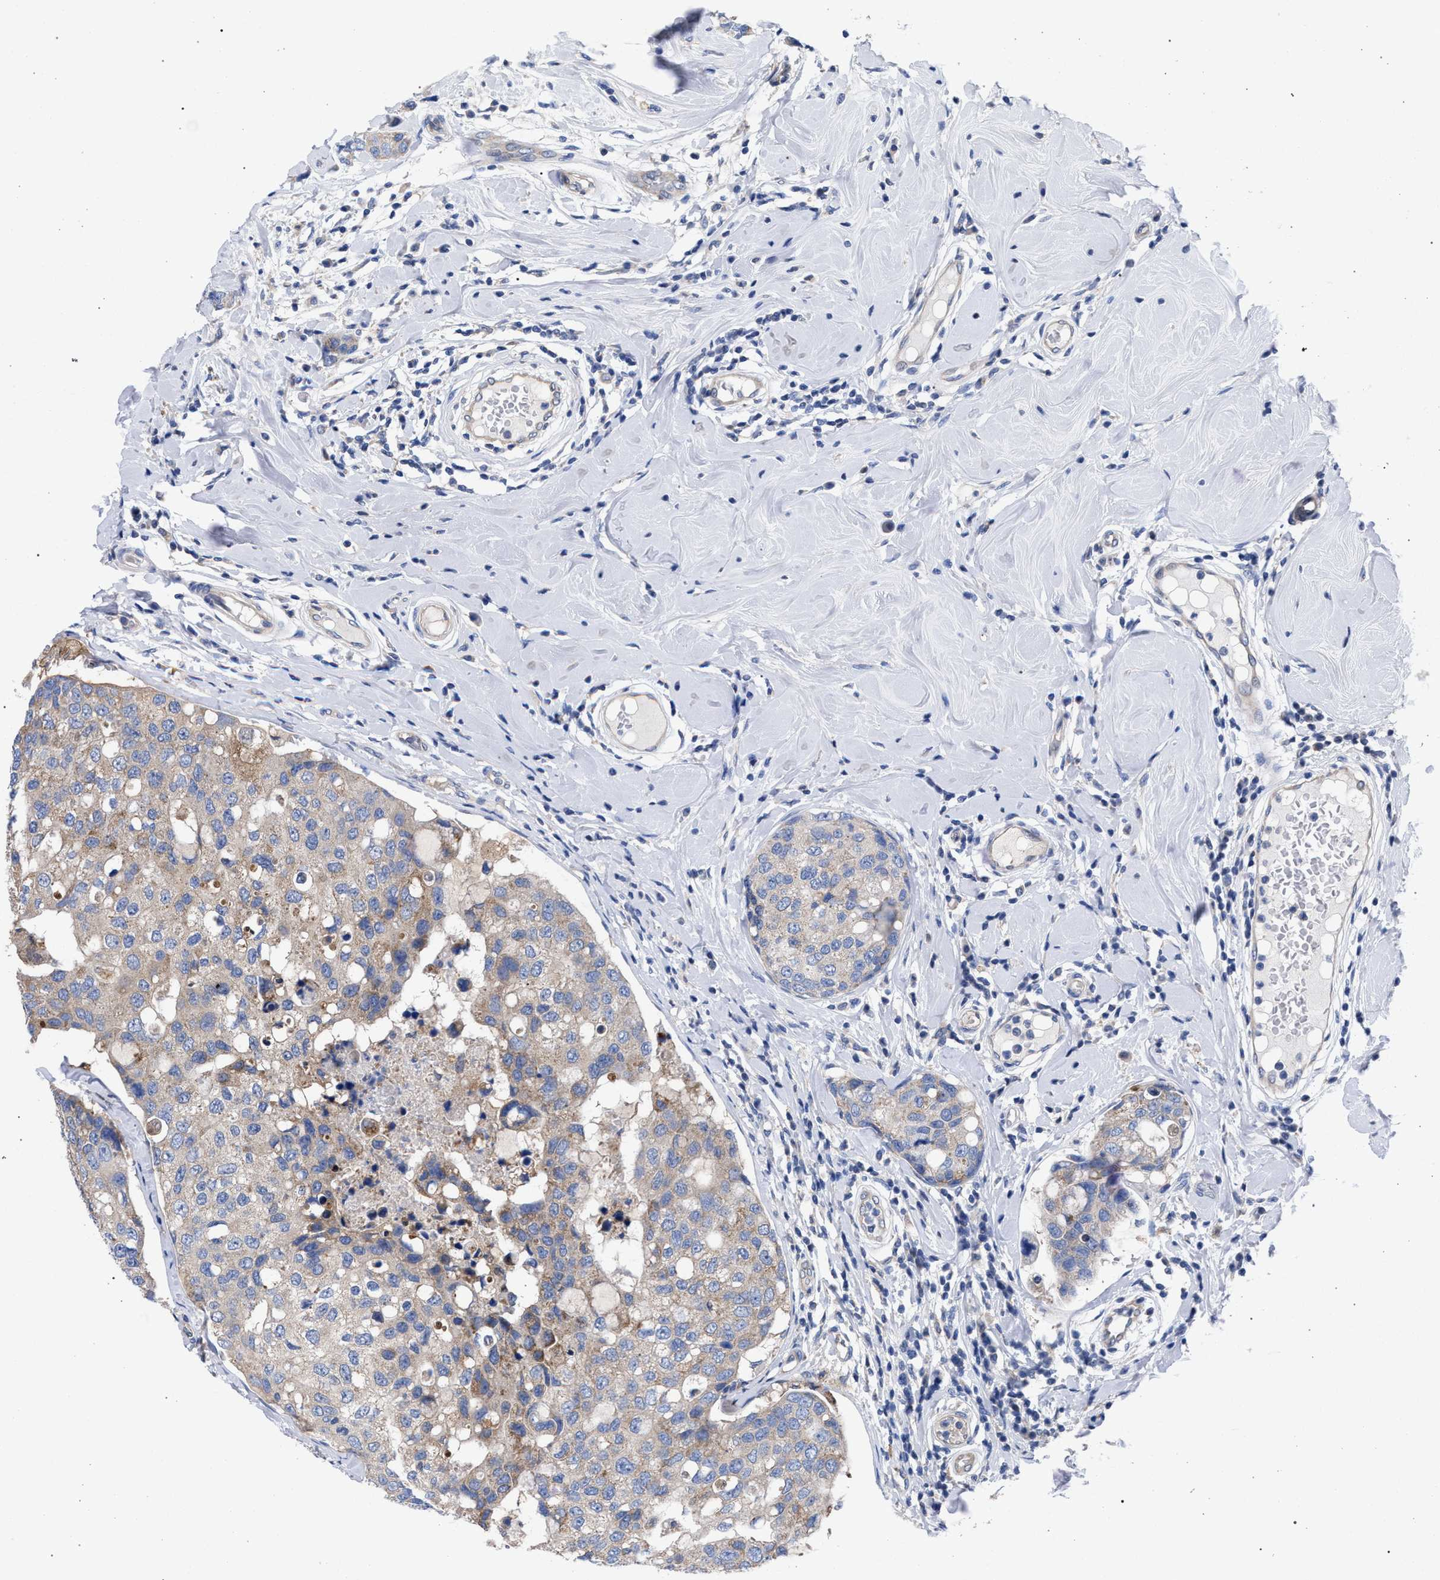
{"staining": {"intensity": "weak", "quantity": "<25%", "location": "cytoplasmic/membranous"}, "tissue": "breast cancer", "cell_type": "Tumor cells", "image_type": "cancer", "snomed": [{"axis": "morphology", "description": "Duct carcinoma"}, {"axis": "topography", "description": "Breast"}], "caption": "A micrograph of human invasive ductal carcinoma (breast) is negative for staining in tumor cells.", "gene": "GMPR", "patient": {"sex": "female", "age": 27}}